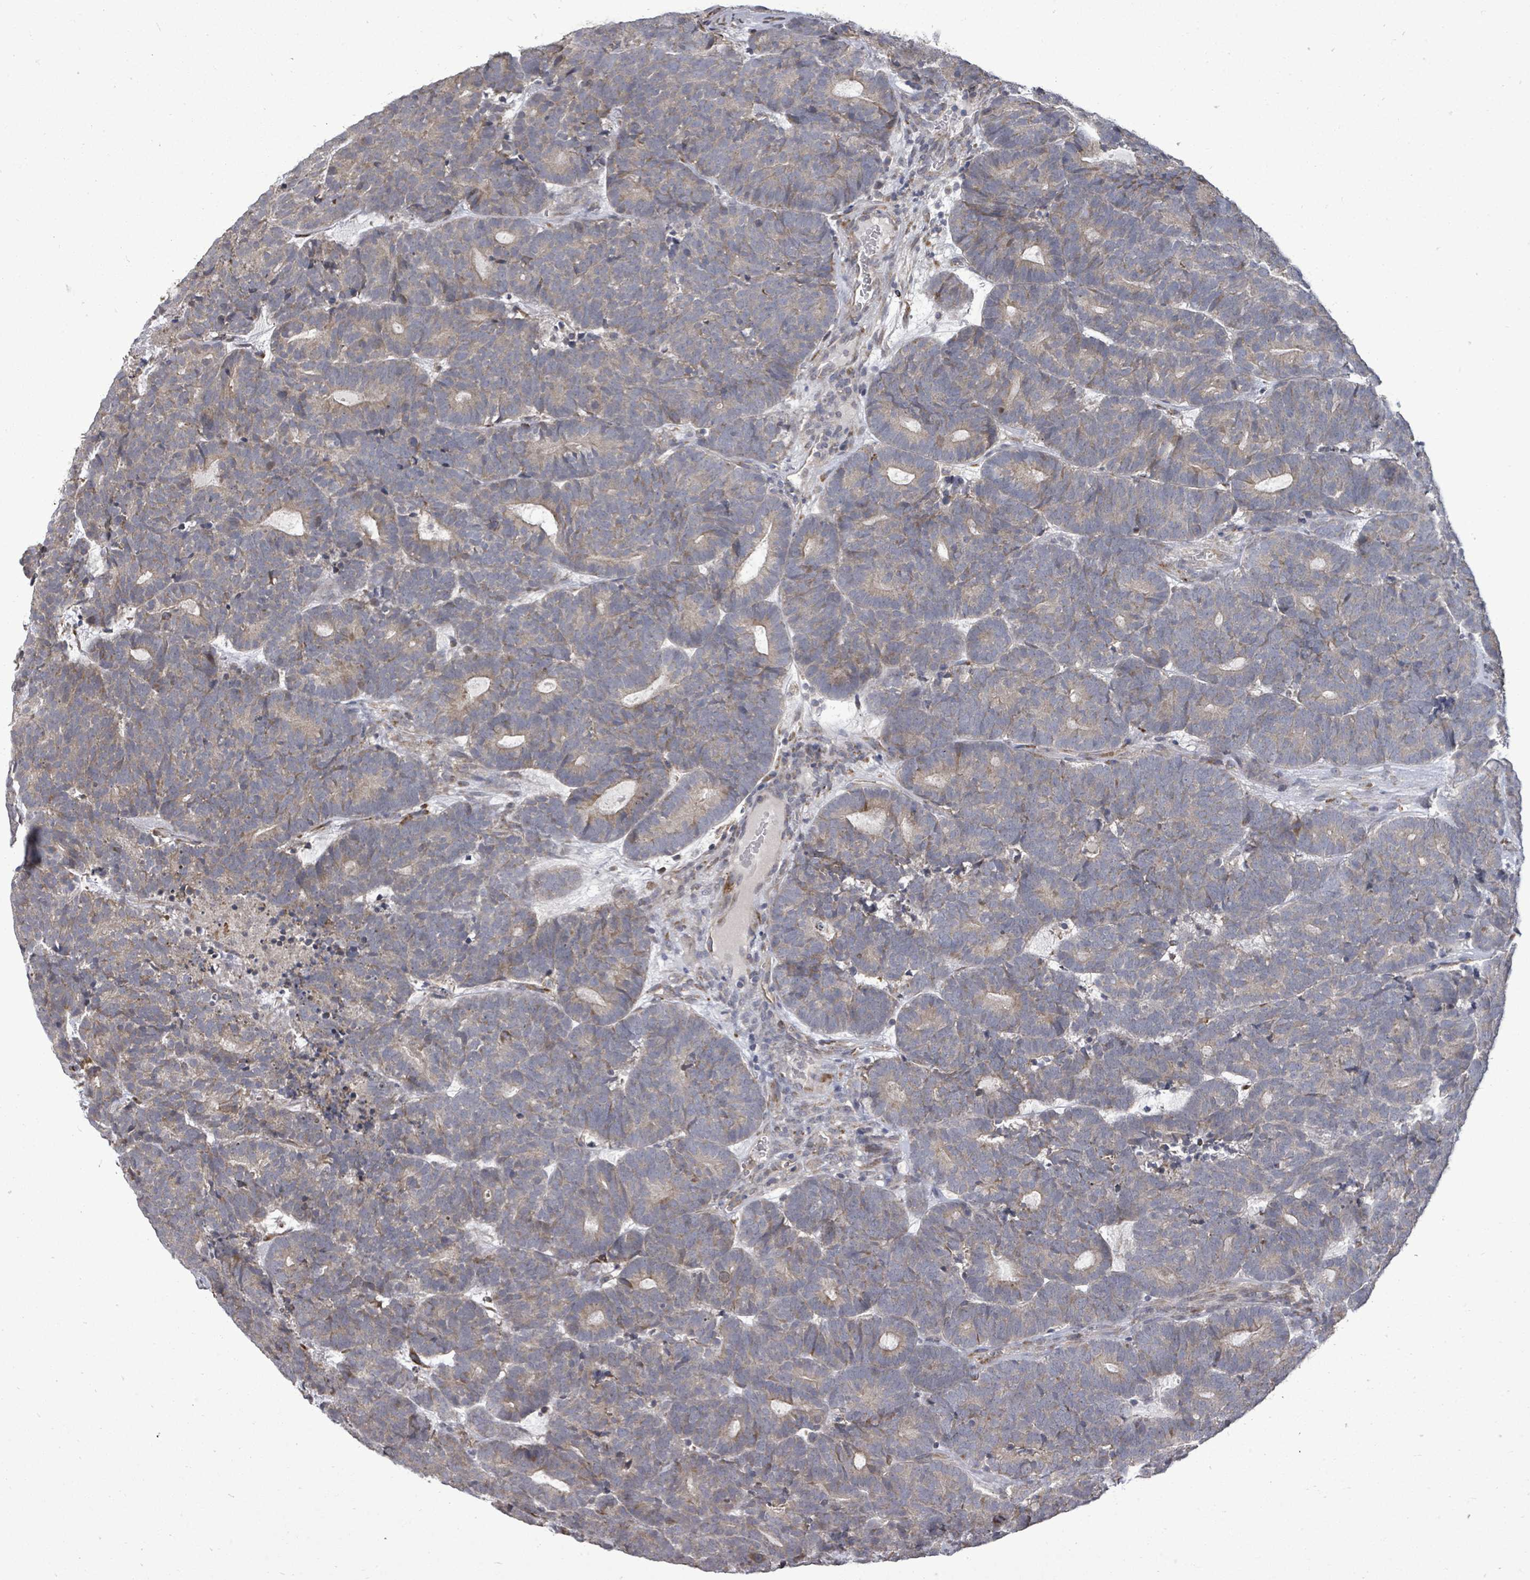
{"staining": {"intensity": "weak", "quantity": "25%-75%", "location": "cytoplasmic/membranous"}, "tissue": "head and neck cancer", "cell_type": "Tumor cells", "image_type": "cancer", "snomed": [{"axis": "morphology", "description": "Adenocarcinoma, NOS"}, {"axis": "topography", "description": "Head-Neck"}], "caption": "Head and neck adenocarcinoma was stained to show a protein in brown. There is low levels of weak cytoplasmic/membranous staining in approximately 25%-75% of tumor cells.", "gene": "POMGNT2", "patient": {"sex": "female", "age": 81}}